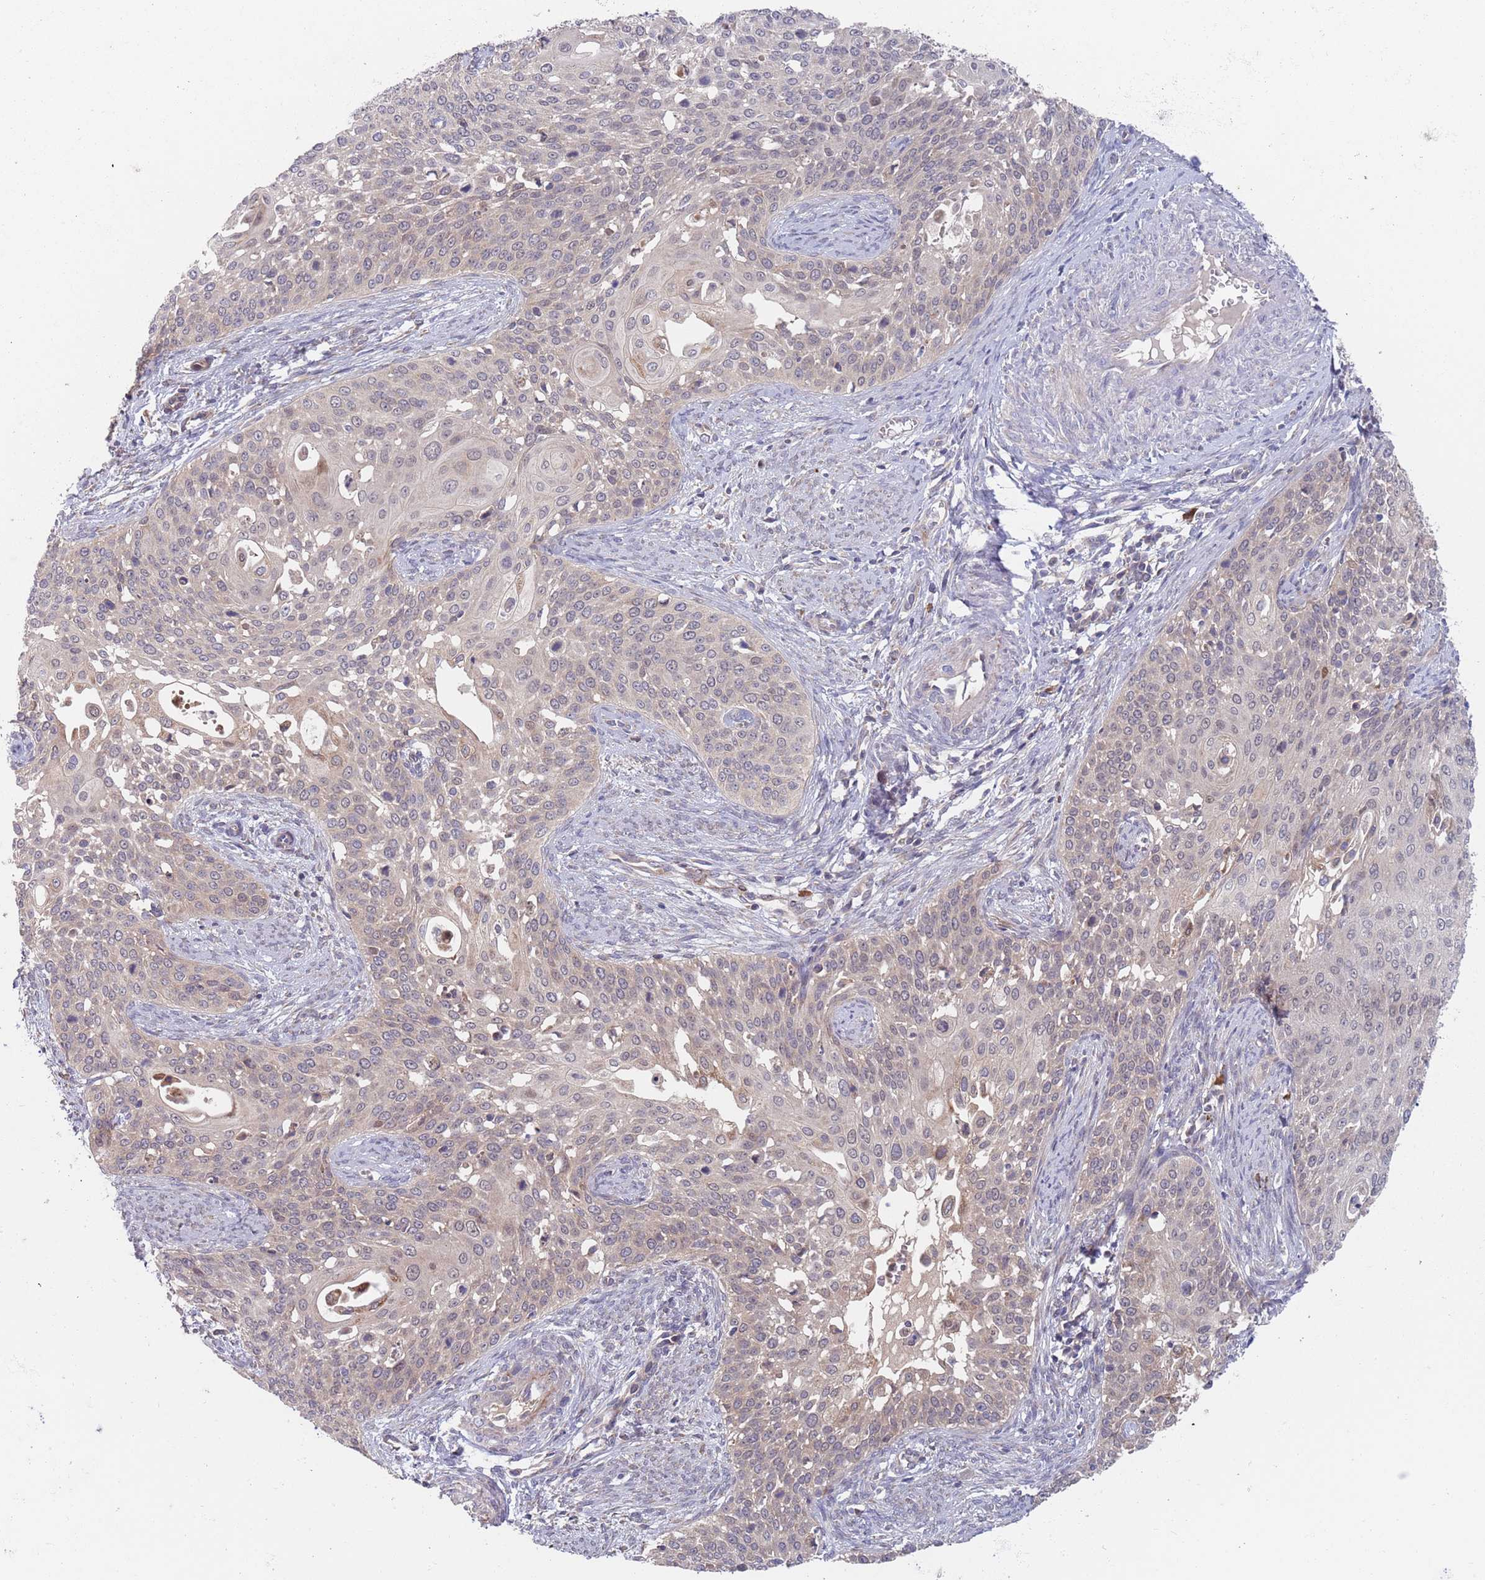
{"staining": {"intensity": "weak", "quantity": "<25%", "location": "nuclear"}, "tissue": "cervical cancer", "cell_type": "Tumor cells", "image_type": "cancer", "snomed": [{"axis": "morphology", "description": "Squamous cell carcinoma, NOS"}, {"axis": "topography", "description": "Cervix"}], "caption": "IHC photomicrograph of neoplastic tissue: cervical squamous cell carcinoma stained with DAB reveals no significant protein positivity in tumor cells.", "gene": "ZNF140", "patient": {"sex": "female", "age": 44}}